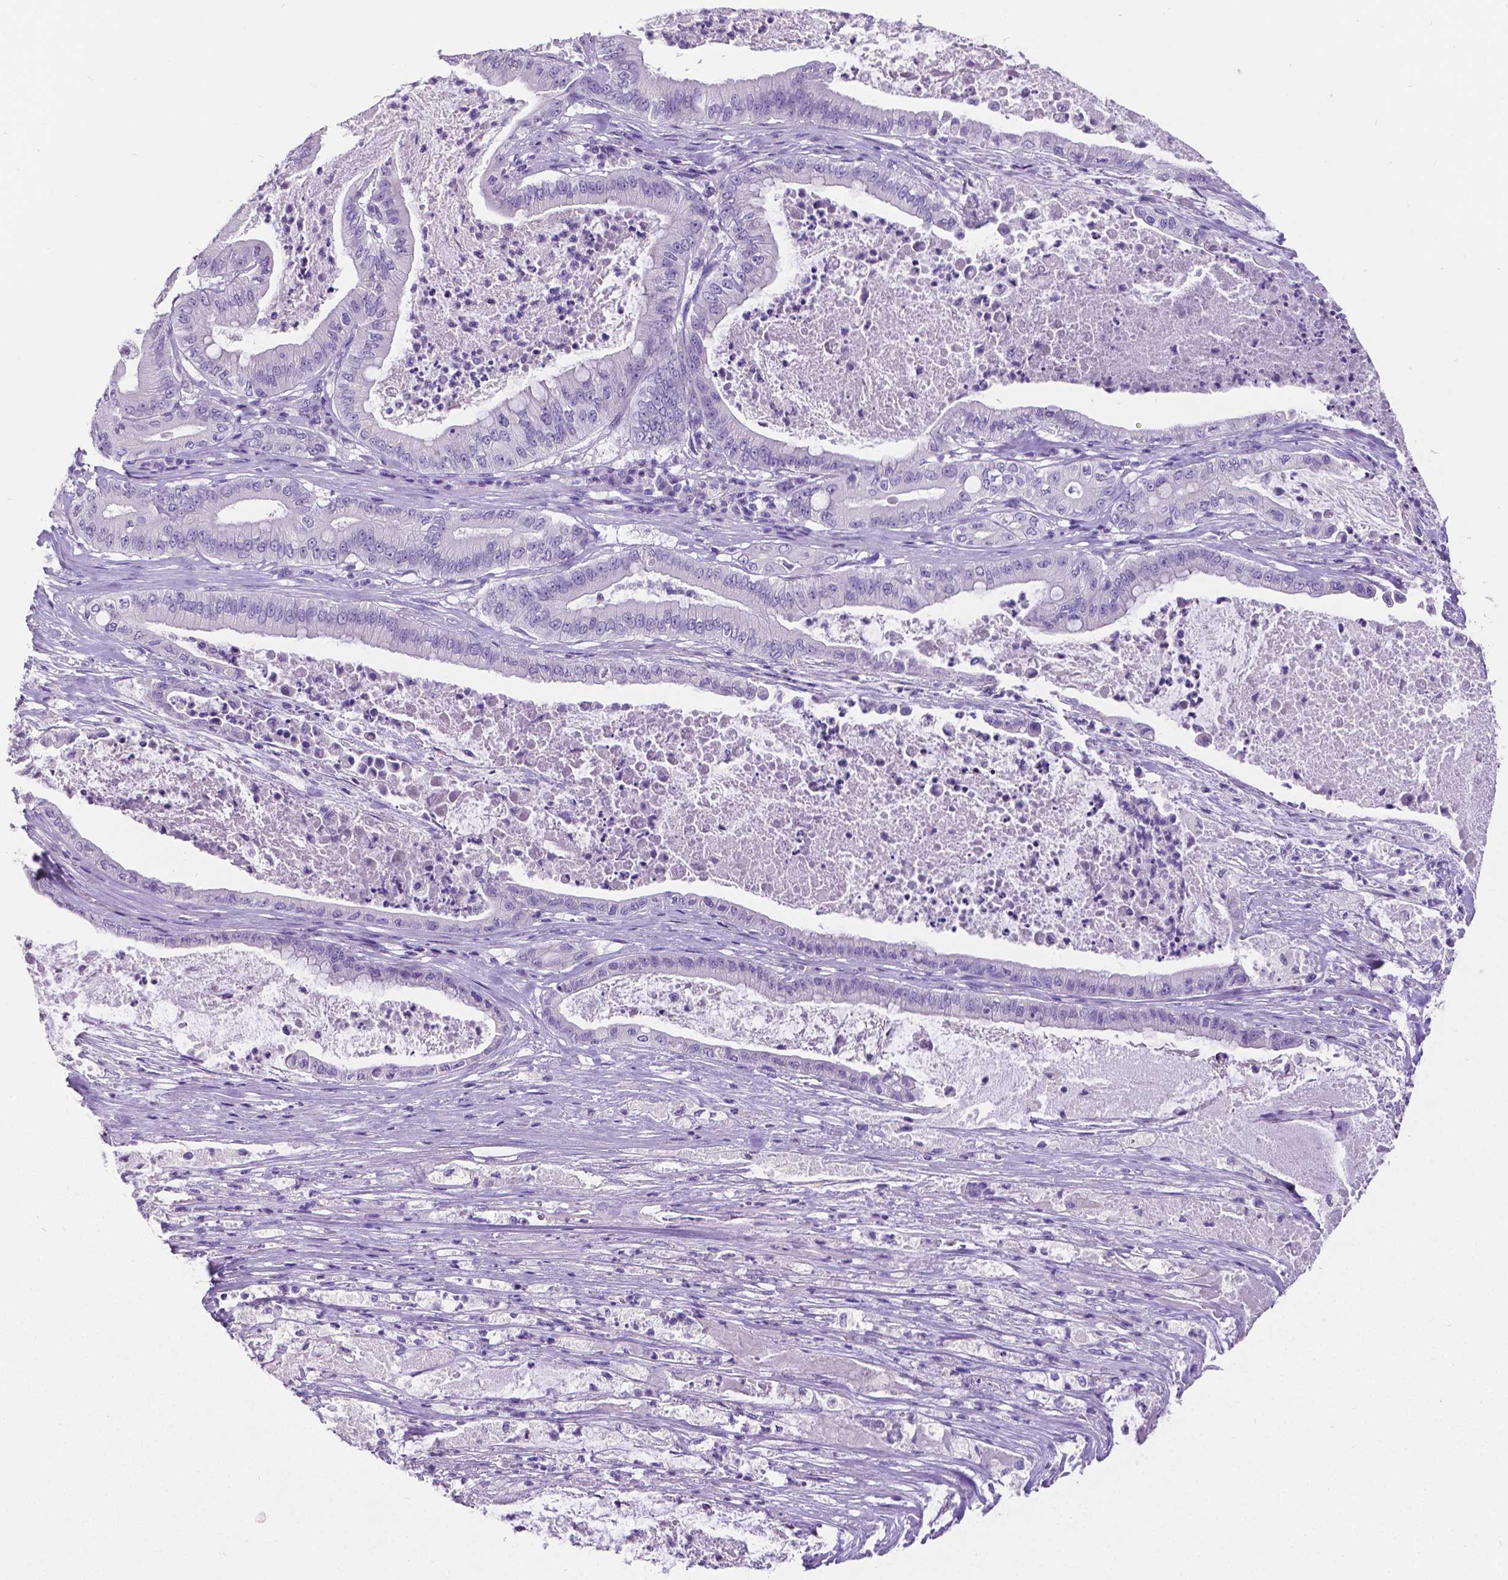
{"staining": {"intensity": "negative", "quantity": "none", "location": "none"}, "tissue": "pancreatic cancer", "cell_type": "Tumor cells", "image_type": "cancer", "snomed": [{"axis": "morphology", "description": "Adenocarcinoma, NOS"}, {"axis": "topography", "description": "Pancreas"}], "caption": "Immunohistochemistry (IHC) micrograph of human adenocarcinoma (pancreatic) stained for a protein (brown), which displays no staining in tumor cells.", "gene": "SATB2", "patient": {"sex": "male", "age": 71}}